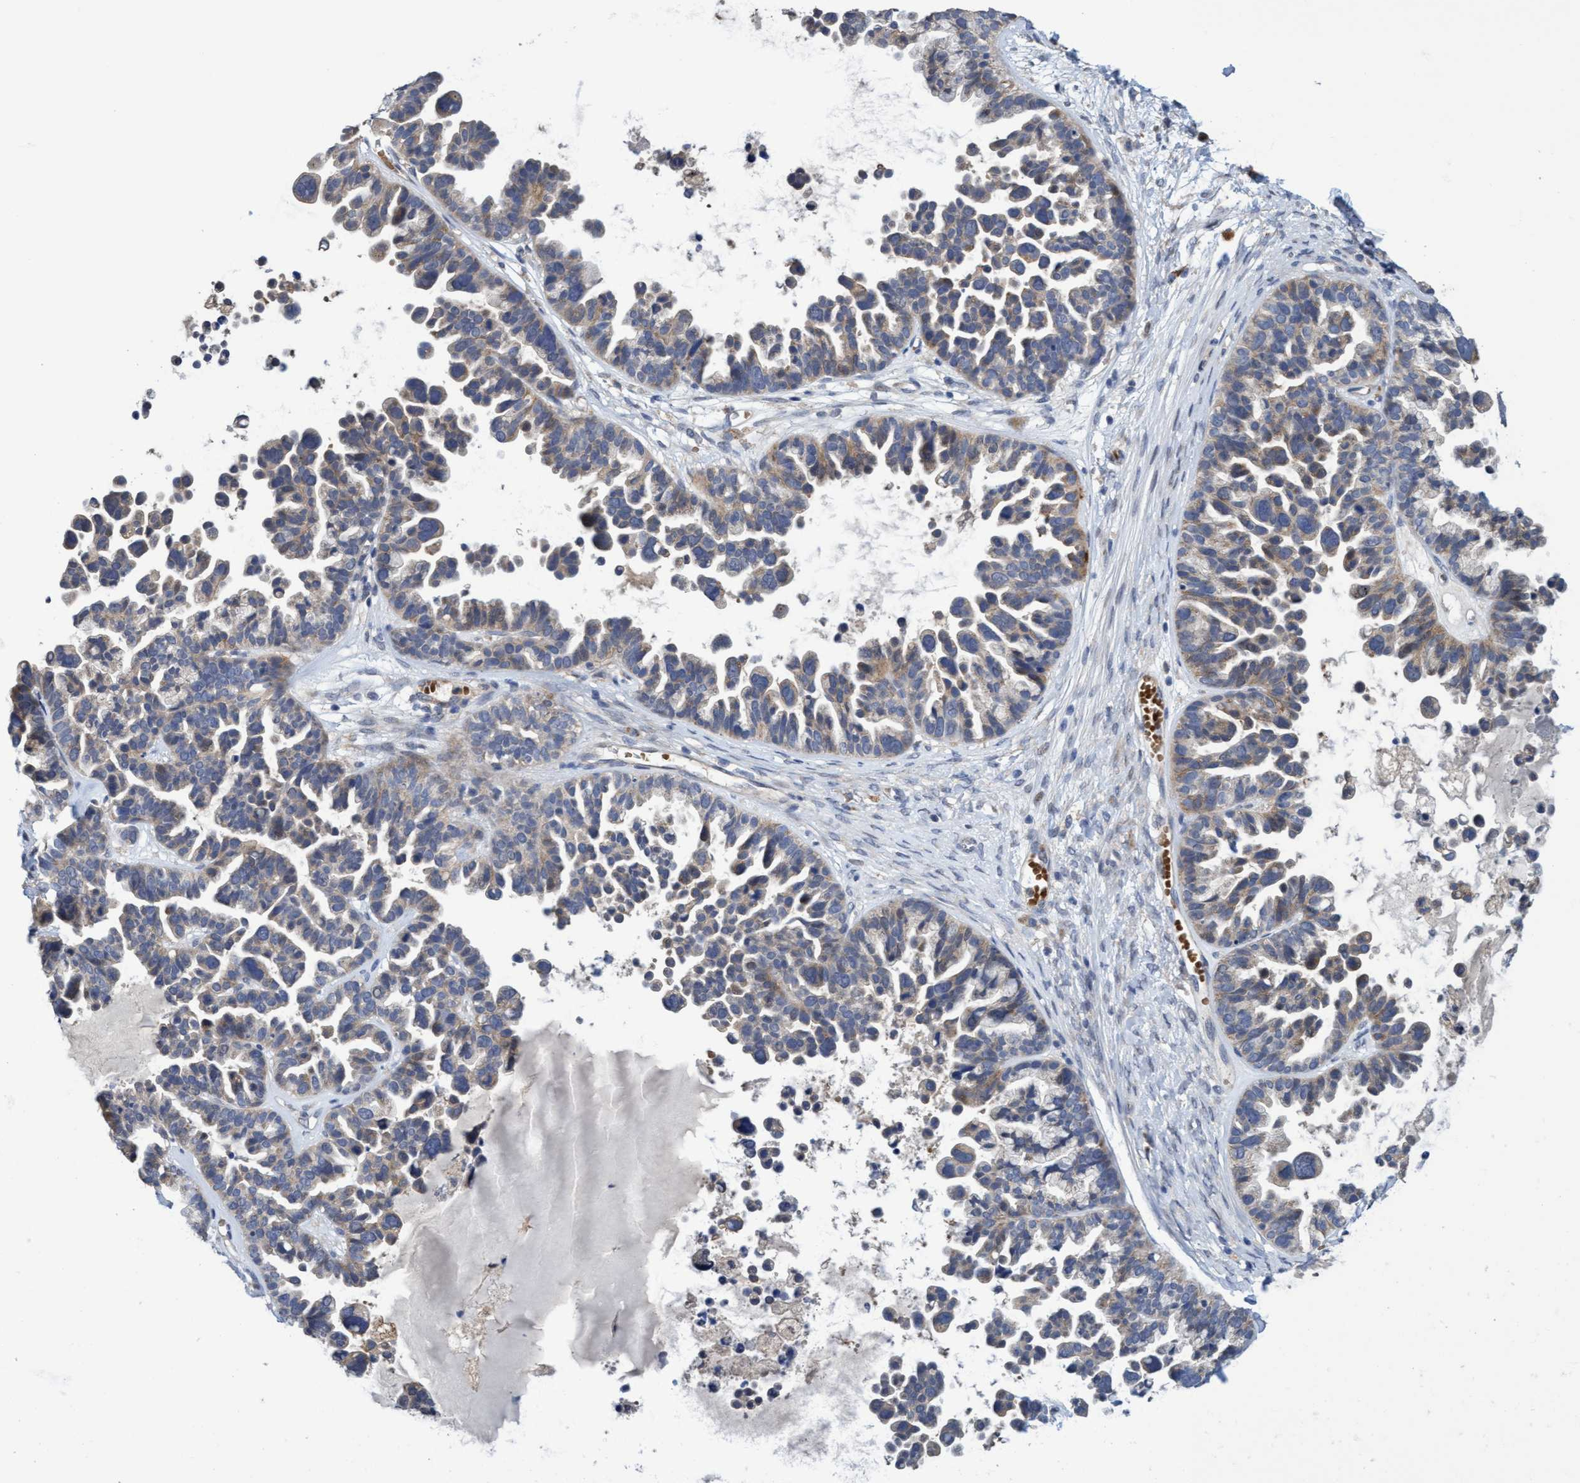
{"staining": {"intensity": "weak", "quantity": ">75%", "location": "cytoplasmic/membranous"}, "tissue": "ovarian cancer", "cell_type": "Tumor cells", "image_type": "cancer", "snomed": [{"axis": "morphology", "description": "Cystadenocarcinoma, serous, NOS"}, {"axis": "topography", "description": "Ovary"}], "caption": "A brown stain labels weak cytoplasmic/membranous expression of a protein in serous cystadenocarcinoma (ovarian) tumor cells. The staining was performed using DAB to visualize the protein expression in brown, while the nuclei were stained in blue with hematoxylin (Magnification: 20x).", "gene": "SEMA4D", "patient": {"sex": "female", "age": 56}}